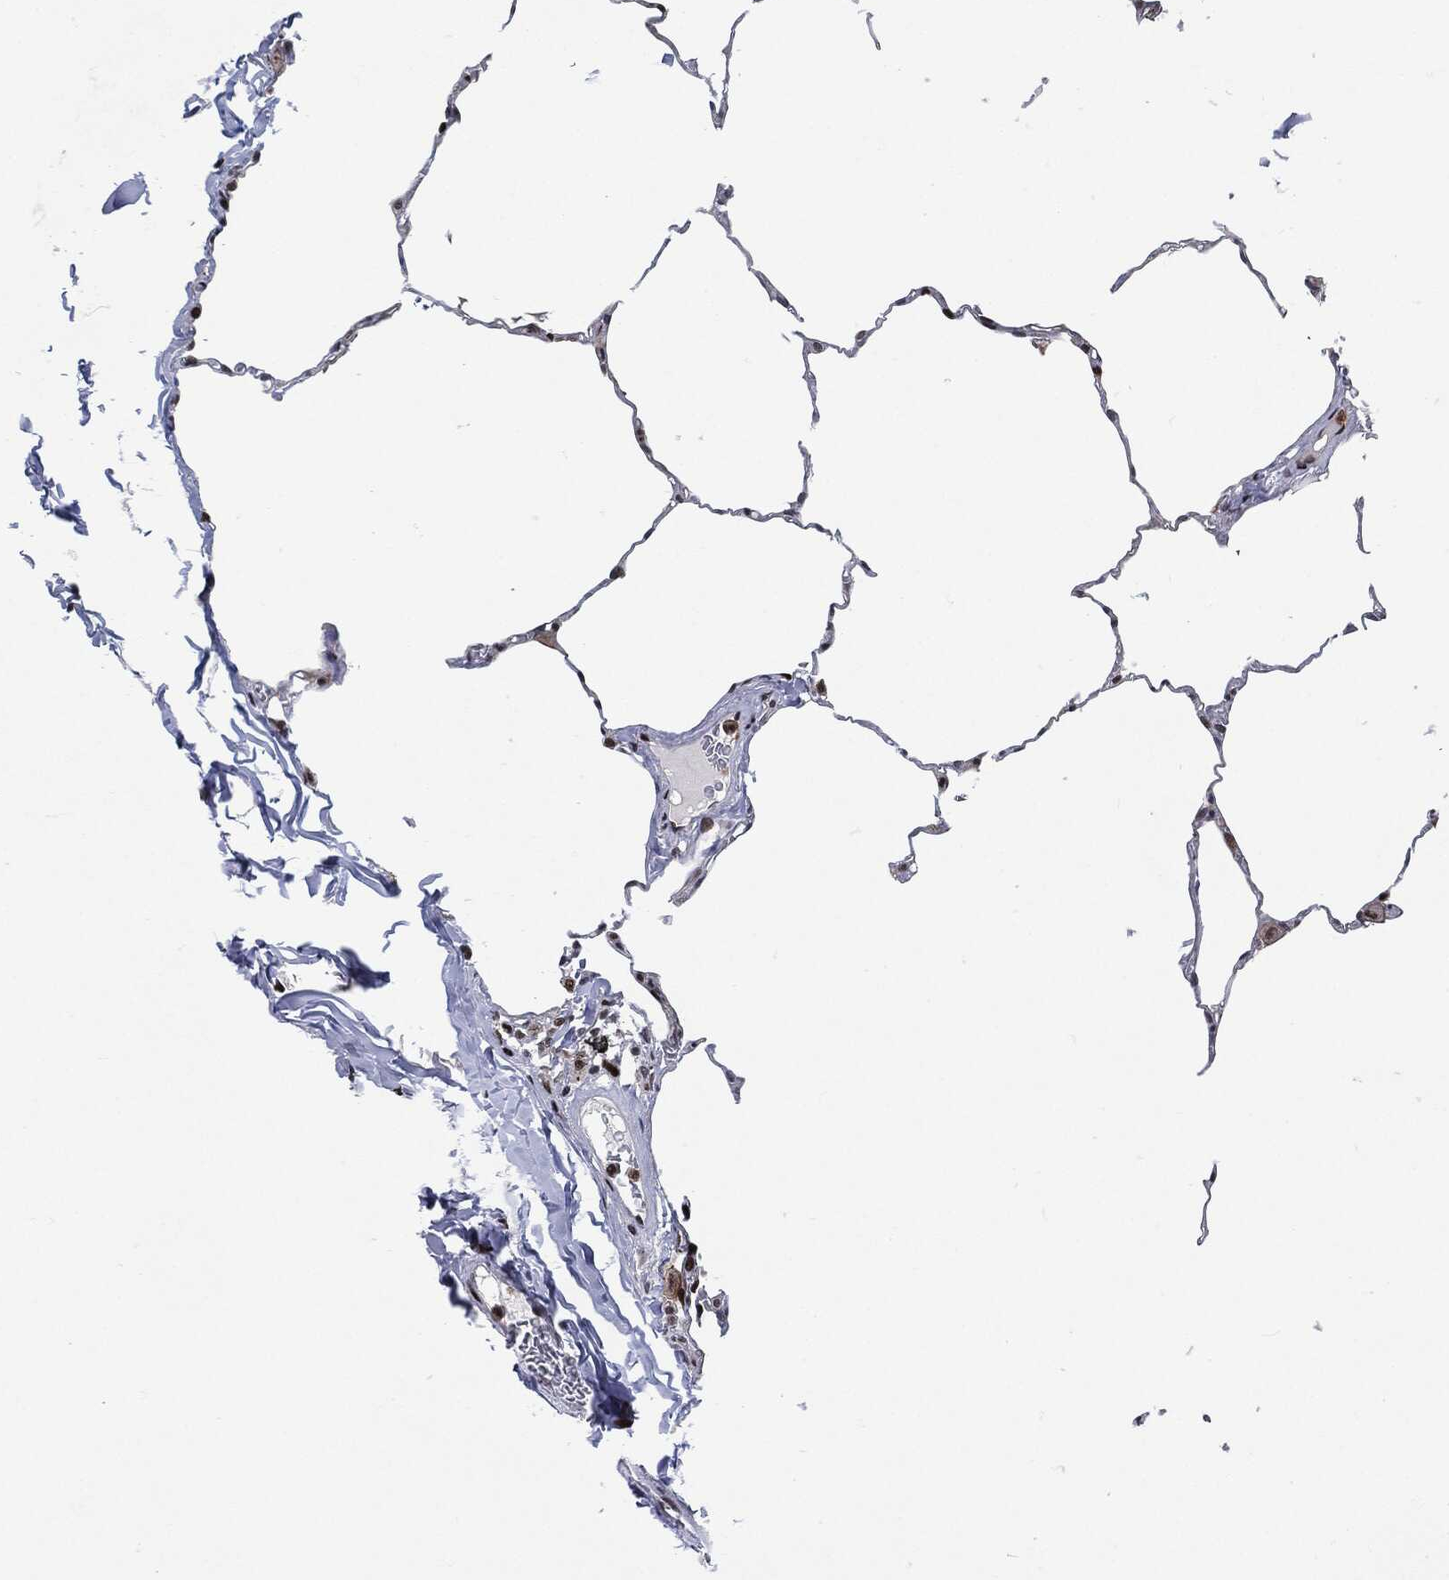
{"staining": {"intensity": "strong", "quantity": "<25%", "location": "nuclear"}, "tissue": "lung", "cell_type": "Alveolar cells", "image_type": "normal", "snomed": [{"axis": "morphology", "description": "Normal tissue, NOS"}, {"axis": "morphology", "description": "Adenocarcinoma, metastatic, NOS"}, {"axis": "topography", "description": "Lung"}], "caption": "The histopathology image exhibits staining of normal lung, revealing strong nuclear protein positivity (brown color) within alveolar cells.", "gene": "AKT2", "patient": {"sex": "male", "age": 45}}